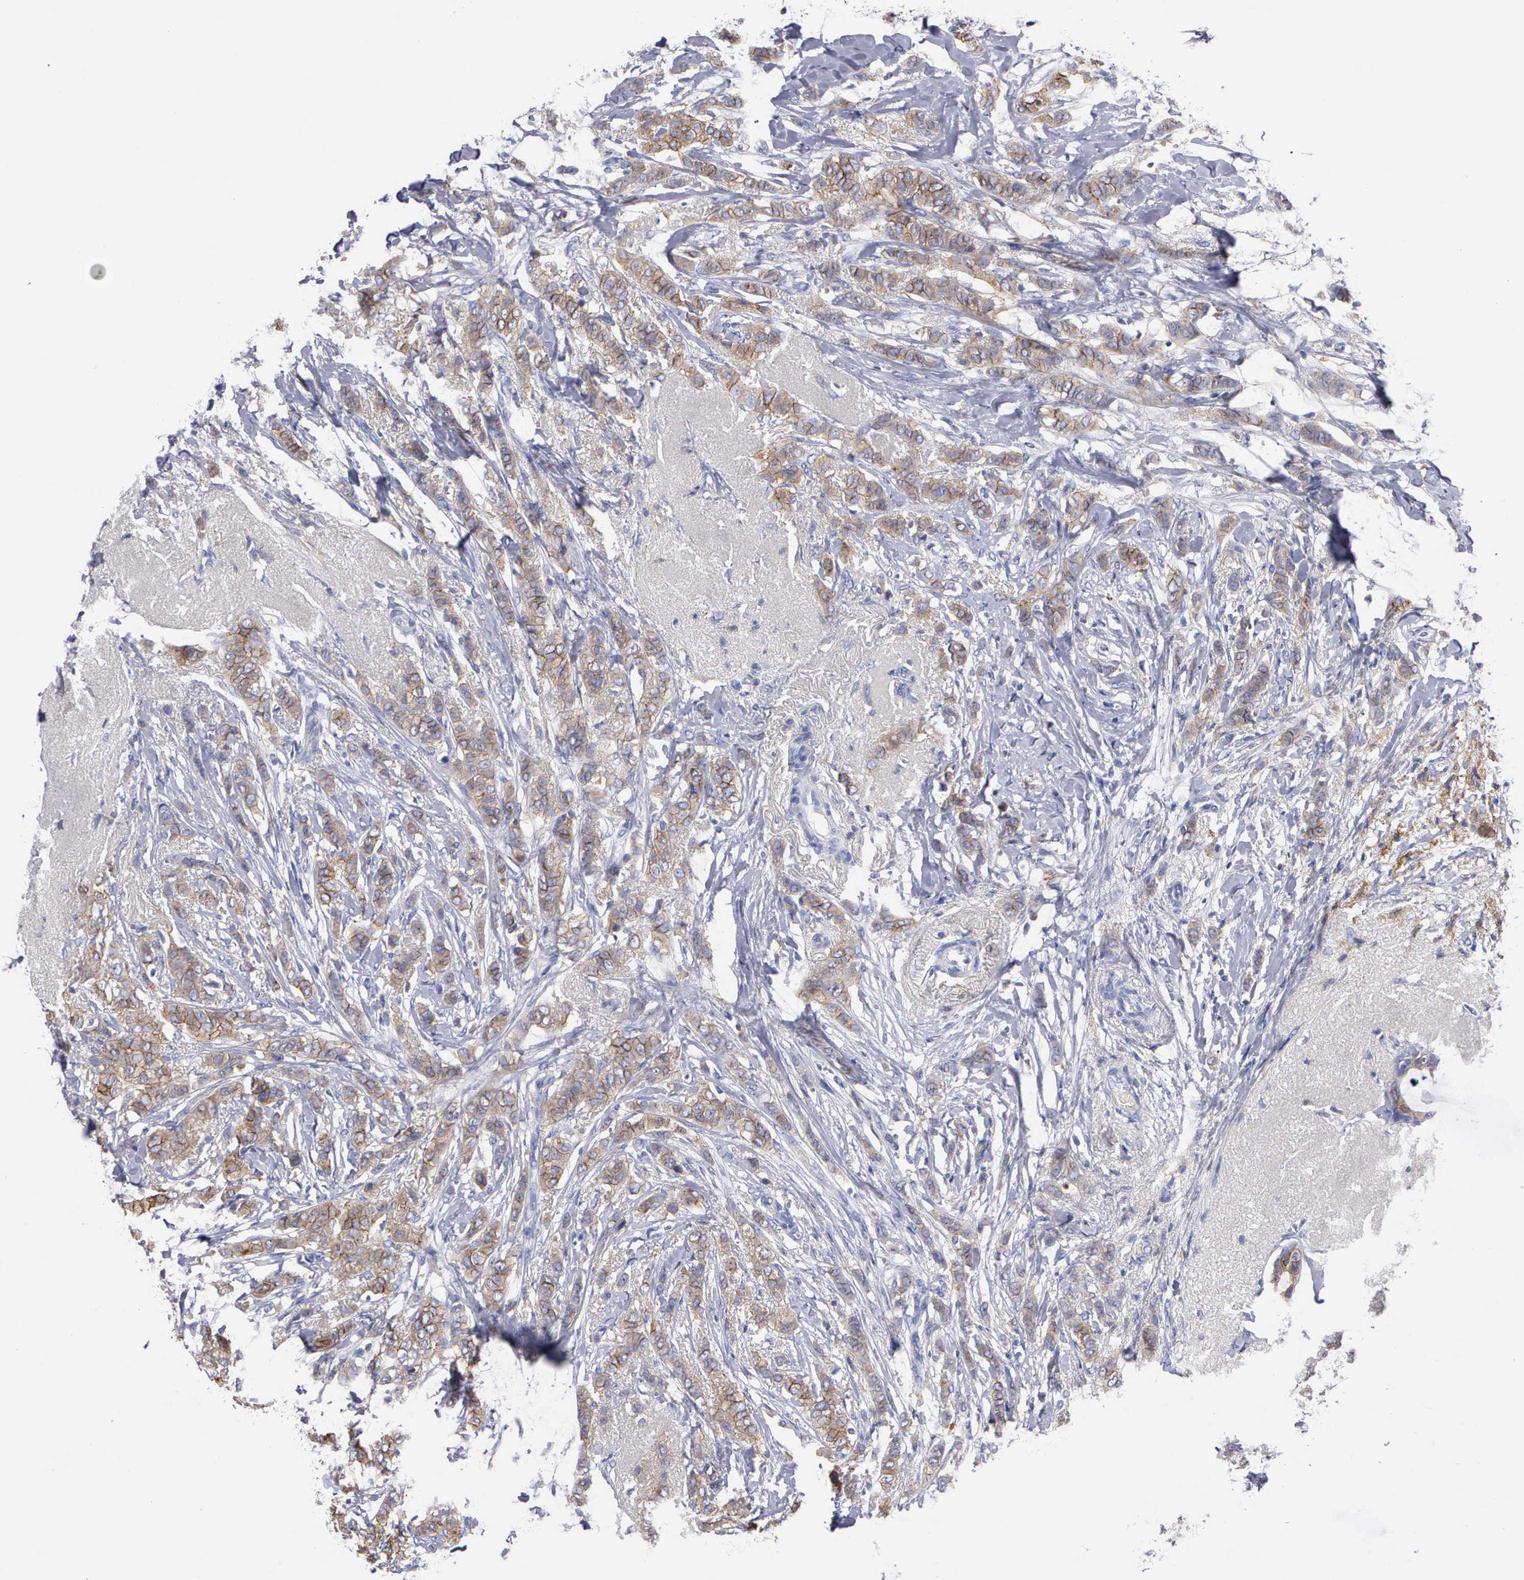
{"staining": {"intensity": "moderate", "quantity": ">75%", "location": "cytoplasmic/membranous"}, "tissue": "breast cancer", "cell_type": "Tumor cells", "image_type": "cancer", "snomed": [{"axis": "morphology", "description": "Lobular carcinoma"}, {"axis": "topography", "description": "Breast"}], "caption": "IHC histopathology image of neoplastic tissue: human breast lobular carcinoma stained using IHC reveals medium levels of moderate protein expression localized specifically in the cytoplasmic/membranous of tumor cells, appearing as a cytoplasmic/membranous brown color.", "gene": "PTGS2", "patient": {"sex": "female", "age": 55}}